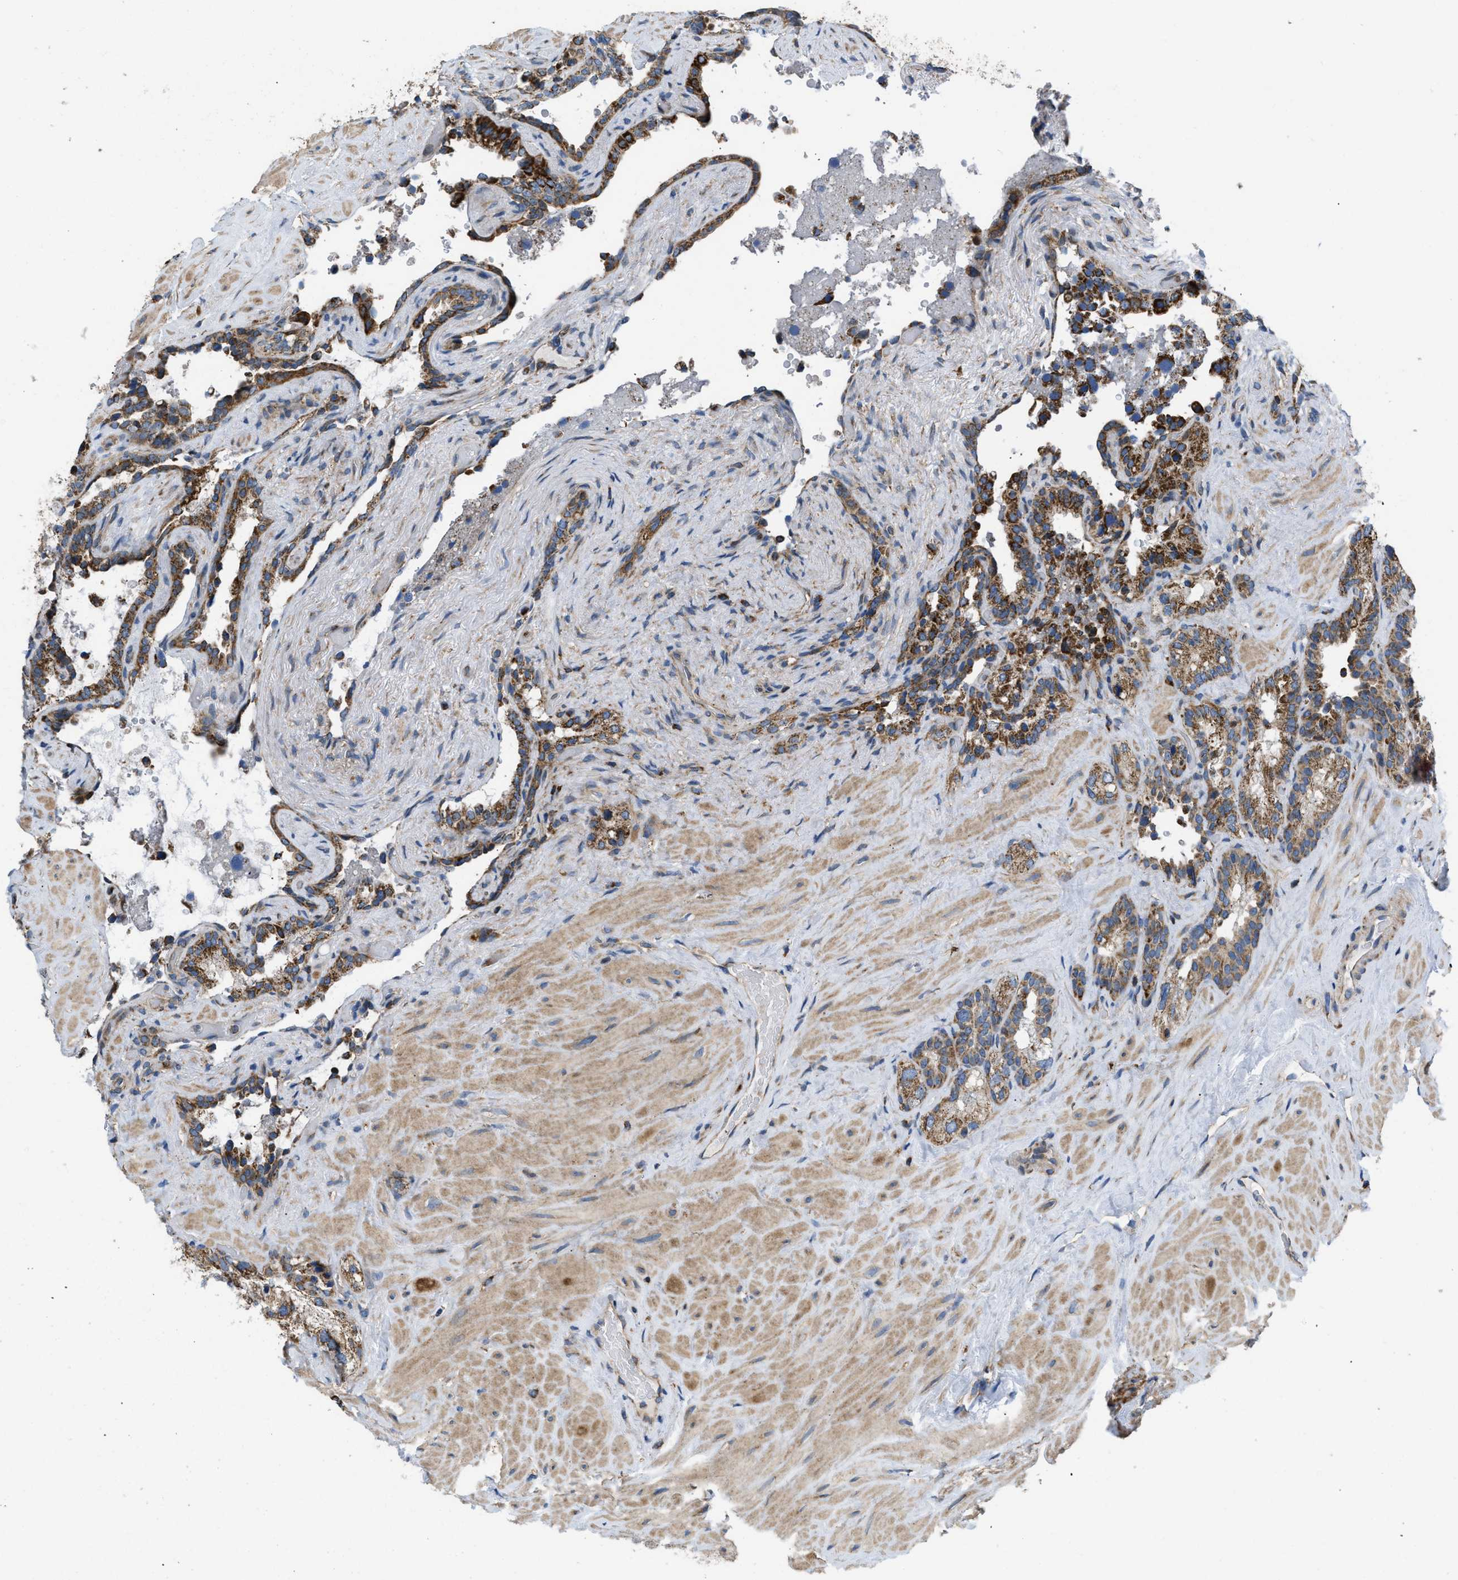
{"staining": {"intensity": "strong", "quantity": ">75%", "location": "cytoplasmic/membranous"}, "tissue": "seminal vesicle", "cell_type": "Glandular cells", "image_type": "normal", "snomed": [{"axis": "morphology", "description": "Normal tissue, NOS"}, {"axis": "topography", "description": "Seminal veicle"}], "caption": "This micrograph reveals IHC staining of normal seminal vesicle, with high strong cytoplasmic/membranous expression in approximately >75% of glandular cells.", "gene": "OPTN", "patient": {"sex": "male", "age": 68}}